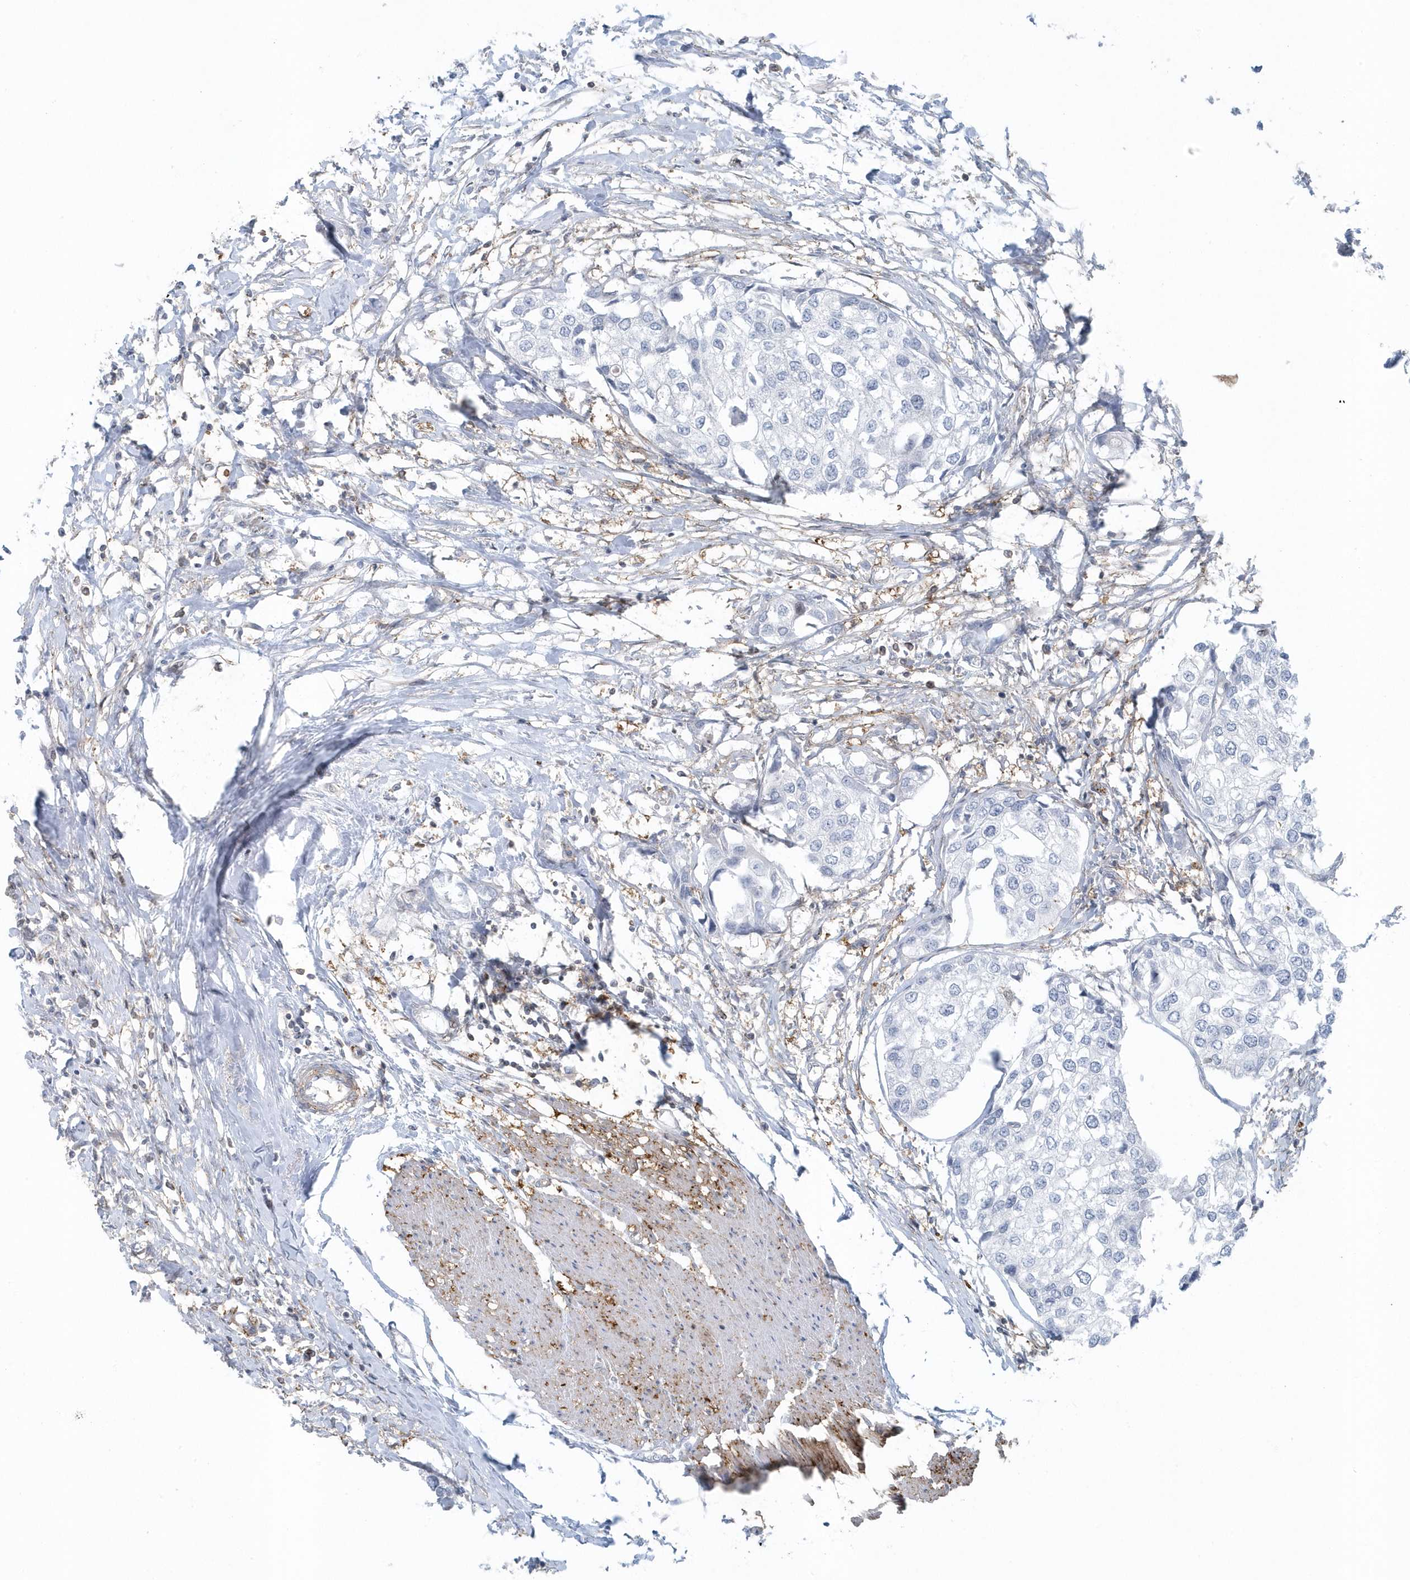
{"staining": {"intensity": "negative", "quantity": "none", "location": "none"}, "tissue": "urothelial cancer", "cell_type": "Tumor cells", "image_type": "cancer", "snomed": [{"axis": "morphology", "description": "Urothelial carcinoma, High grade"}, {"axis": "topography", "description": "Urinary bladder"}], "caption": "High-grade urothelial carcinoma stained for a protein using immunohistochemistry (IHC) displays no expression tumor cells.", "gene": "CACNB2", "patient": {"sex": "male", "age": 64}}